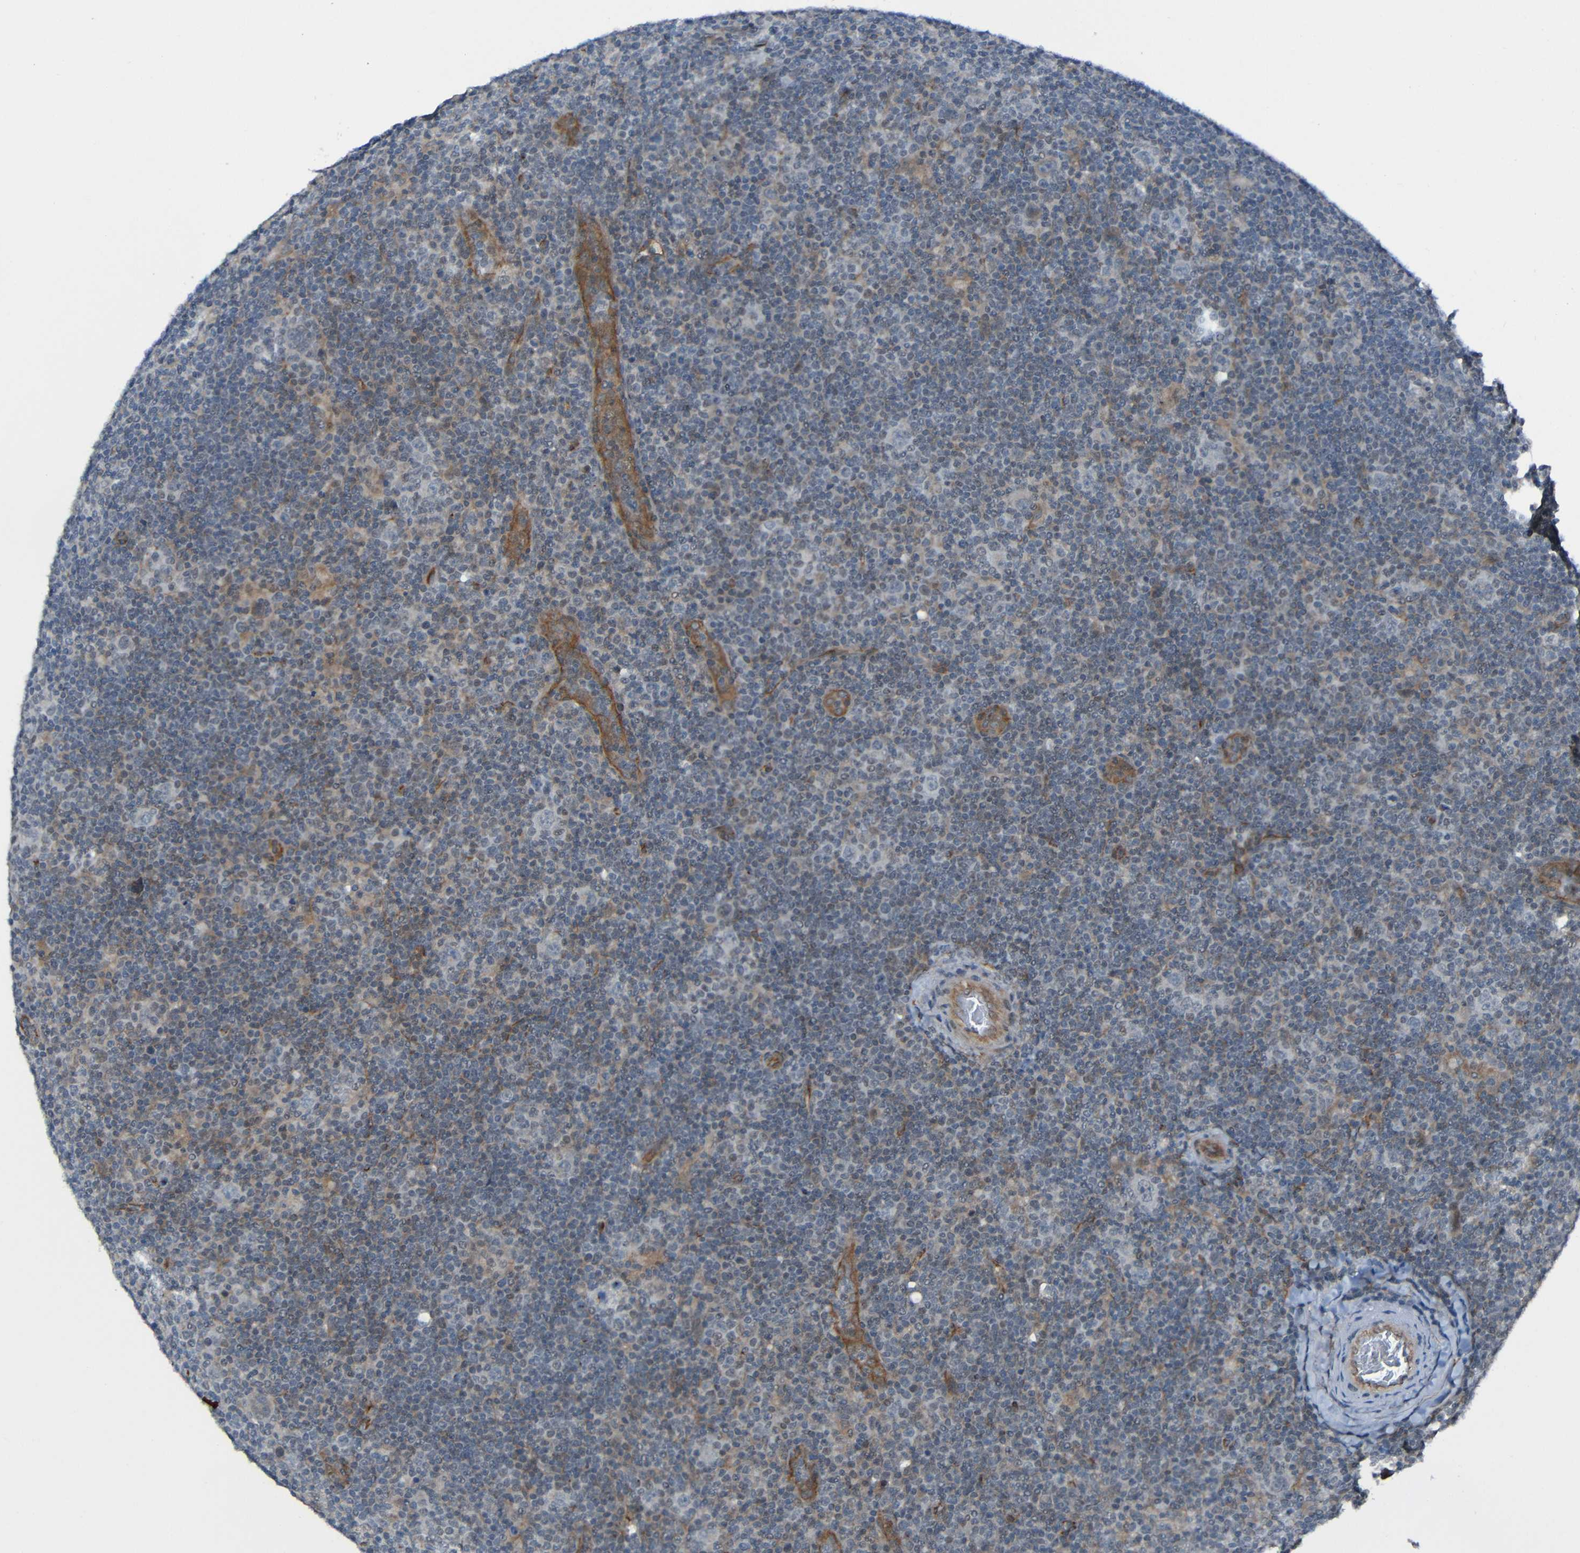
{"staining": {"intensity": "negative", "quantity": "none", "location": "none"}, "tissue": "lymphoma", "cell_type": "Tumor cells", "image_type": "cancer", "snomed": [{"axis": "morphology", "description": "Hodgkin's disease, NOS"}, {"axis": "topography", "description": "Lymph node"}], "caption": "An immunohistochemistry histopathology image of lymphoma is shown. There is no staining in tumor cells of lymphoma.", "gene": "LGR5", "patient": {"sex": "female", "age": 57}}